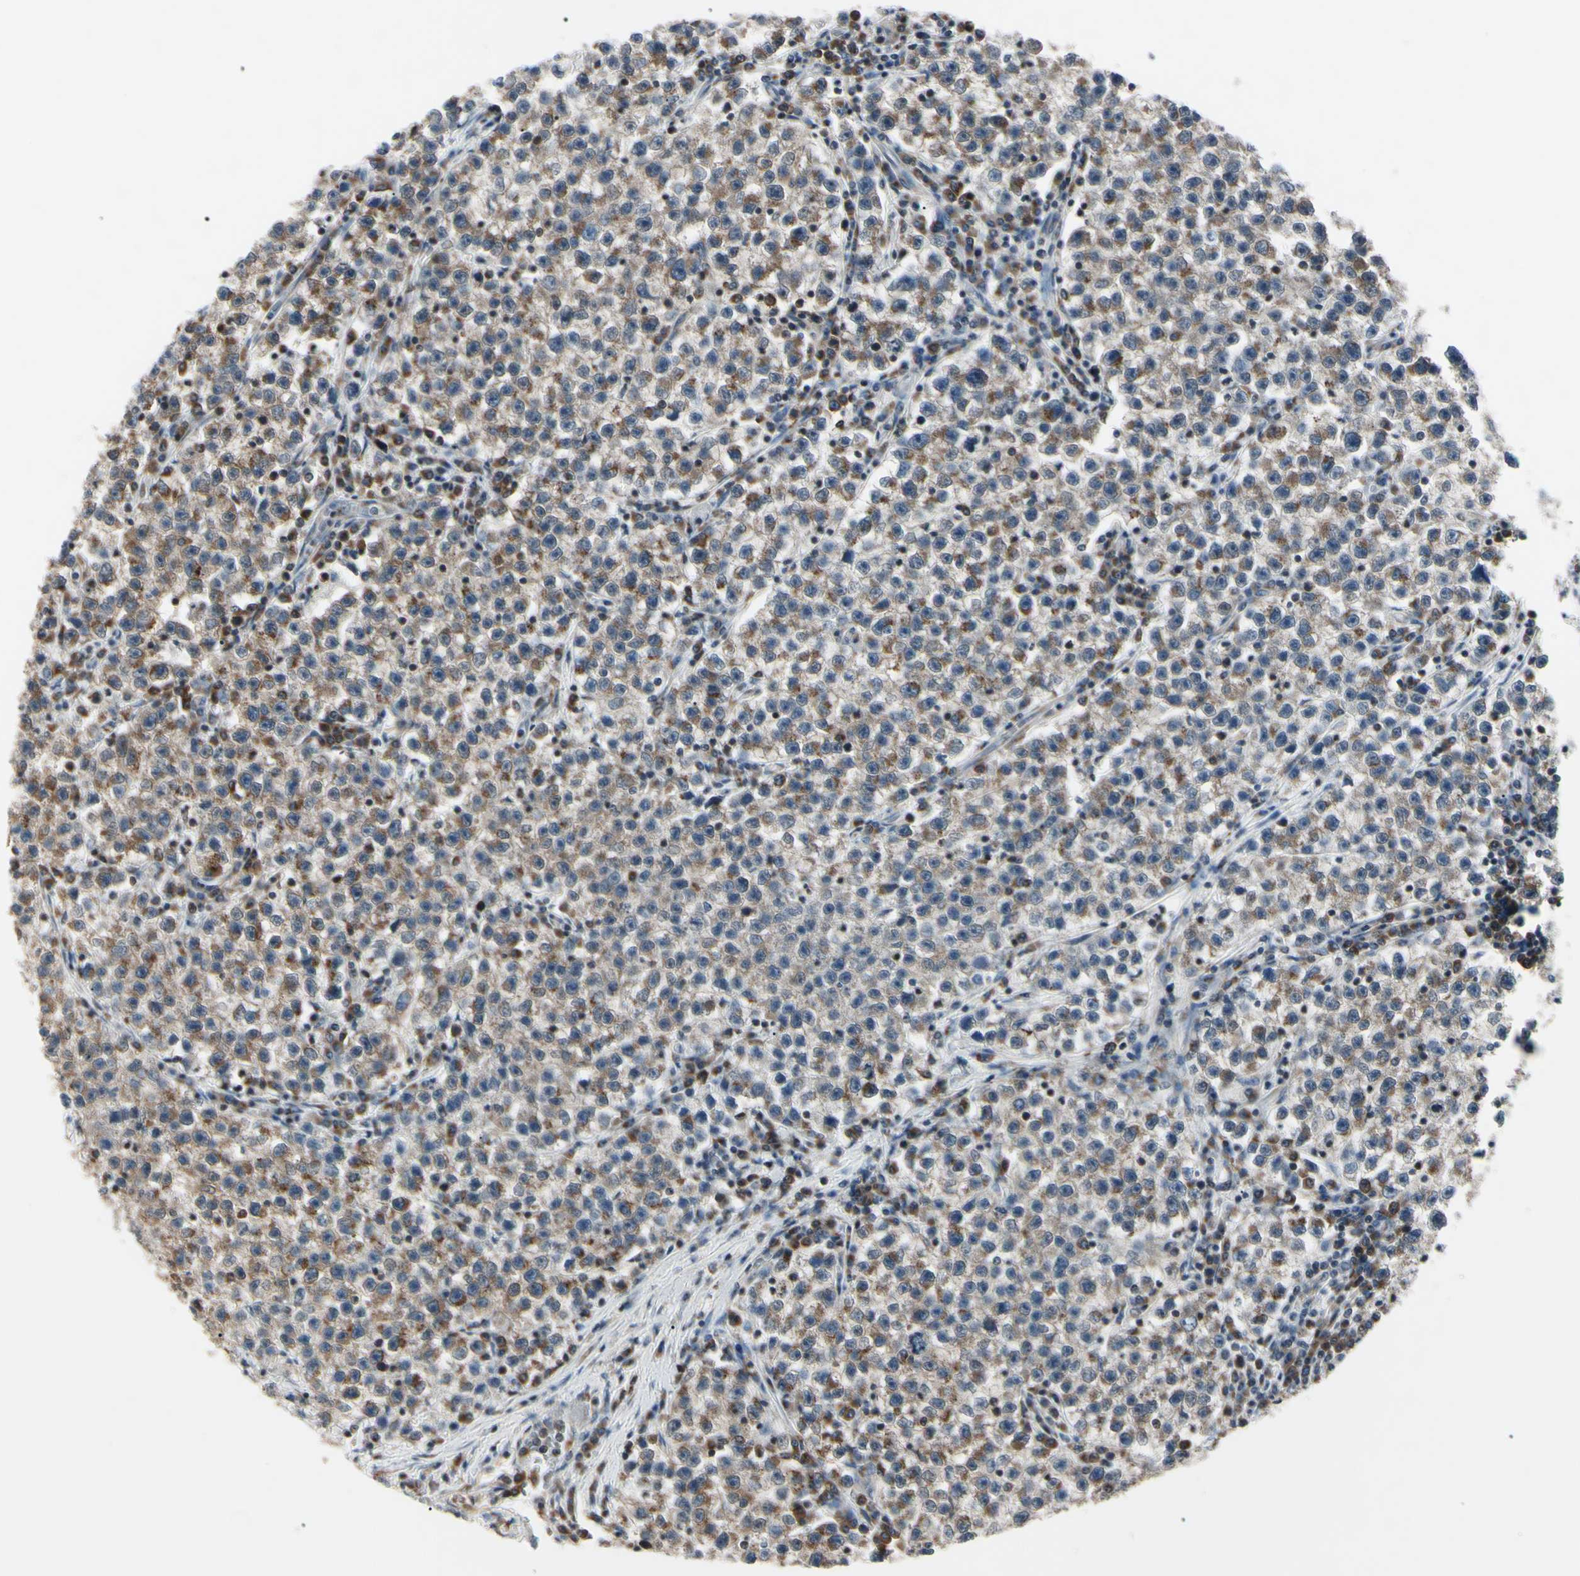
{"staining": {"intensity": "moderate", "quantity": "25%-75%", "location": "cytoplasmic/membranous"}, "tissue": "testis cancer", "cell_type": "Tumor cells", "image_type": "cancer", "snomed": [{"axis": "morphology", "description": "Seminoma, NOS"}, {"axis": "topography", "description": "Testis"}], "caption": "Immunohistochemistry (IHC) histopathology image of neoplastic tissue: testis seminoma stained using immunohistochemistry displays medium levels of moderate protein expression localized specifically in the cytoplasmic/membranous of tumor cells, appearing as a cytoplasmic/membranous brown color.", "gene": "MAPRE1", "patient": {"sex": "male", "age": 22}}